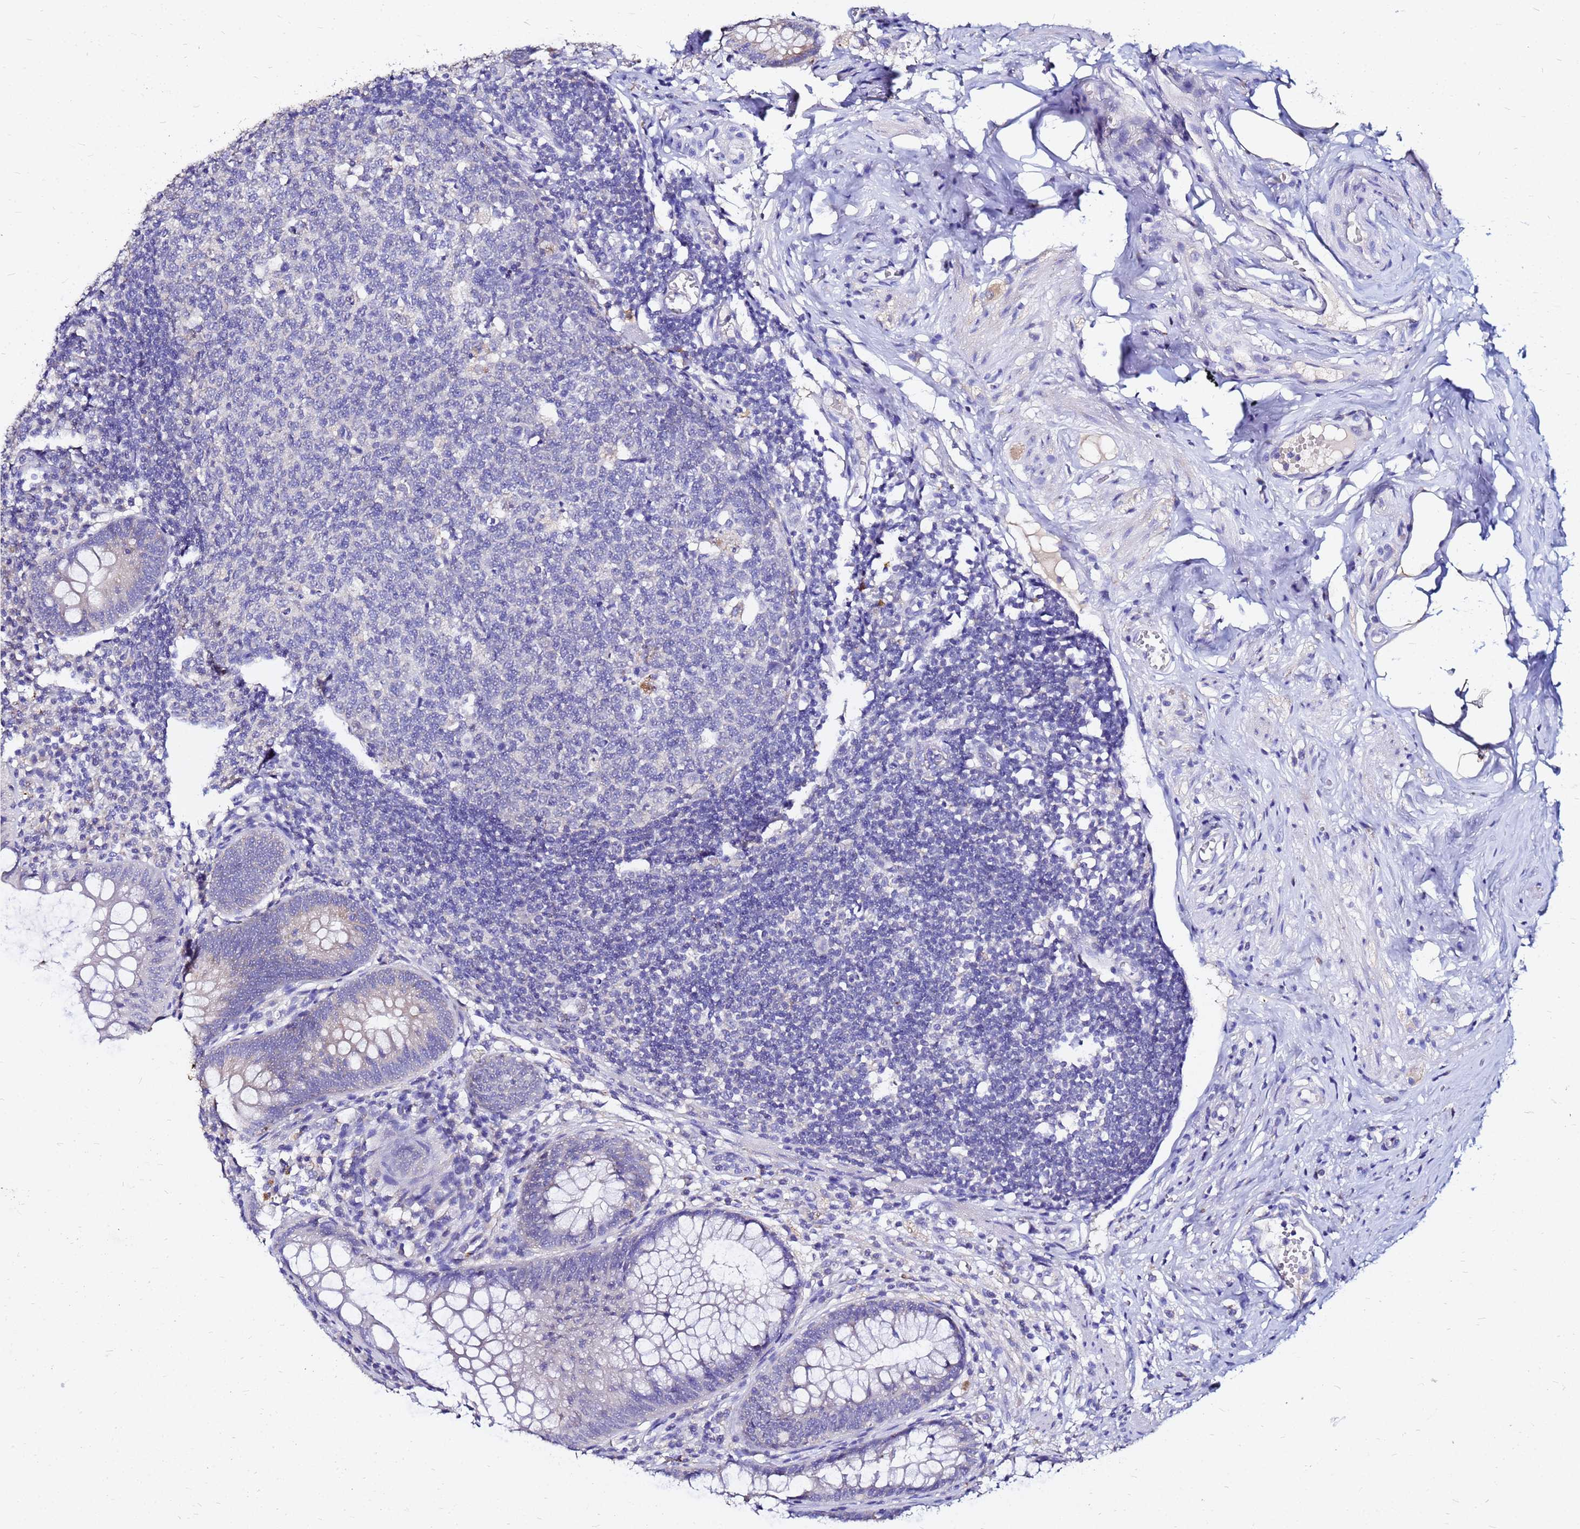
{"staining": {"intensity": "negative", "quantity": "none", "location": "none"}, "tissue": "appendix", "cell_type": "Glandular cells", "image_type": "normal", "snomed": [{"axis": "morphology", "description": "Normal tissue, NOS"}, {"axis": "topography", "description": "Appendix"}], "caption": "The image shows no staining of glandular cells in unremarkable appendix.", "gene": "FAM183A", "patient": {"sex": "male", "age": 56}}